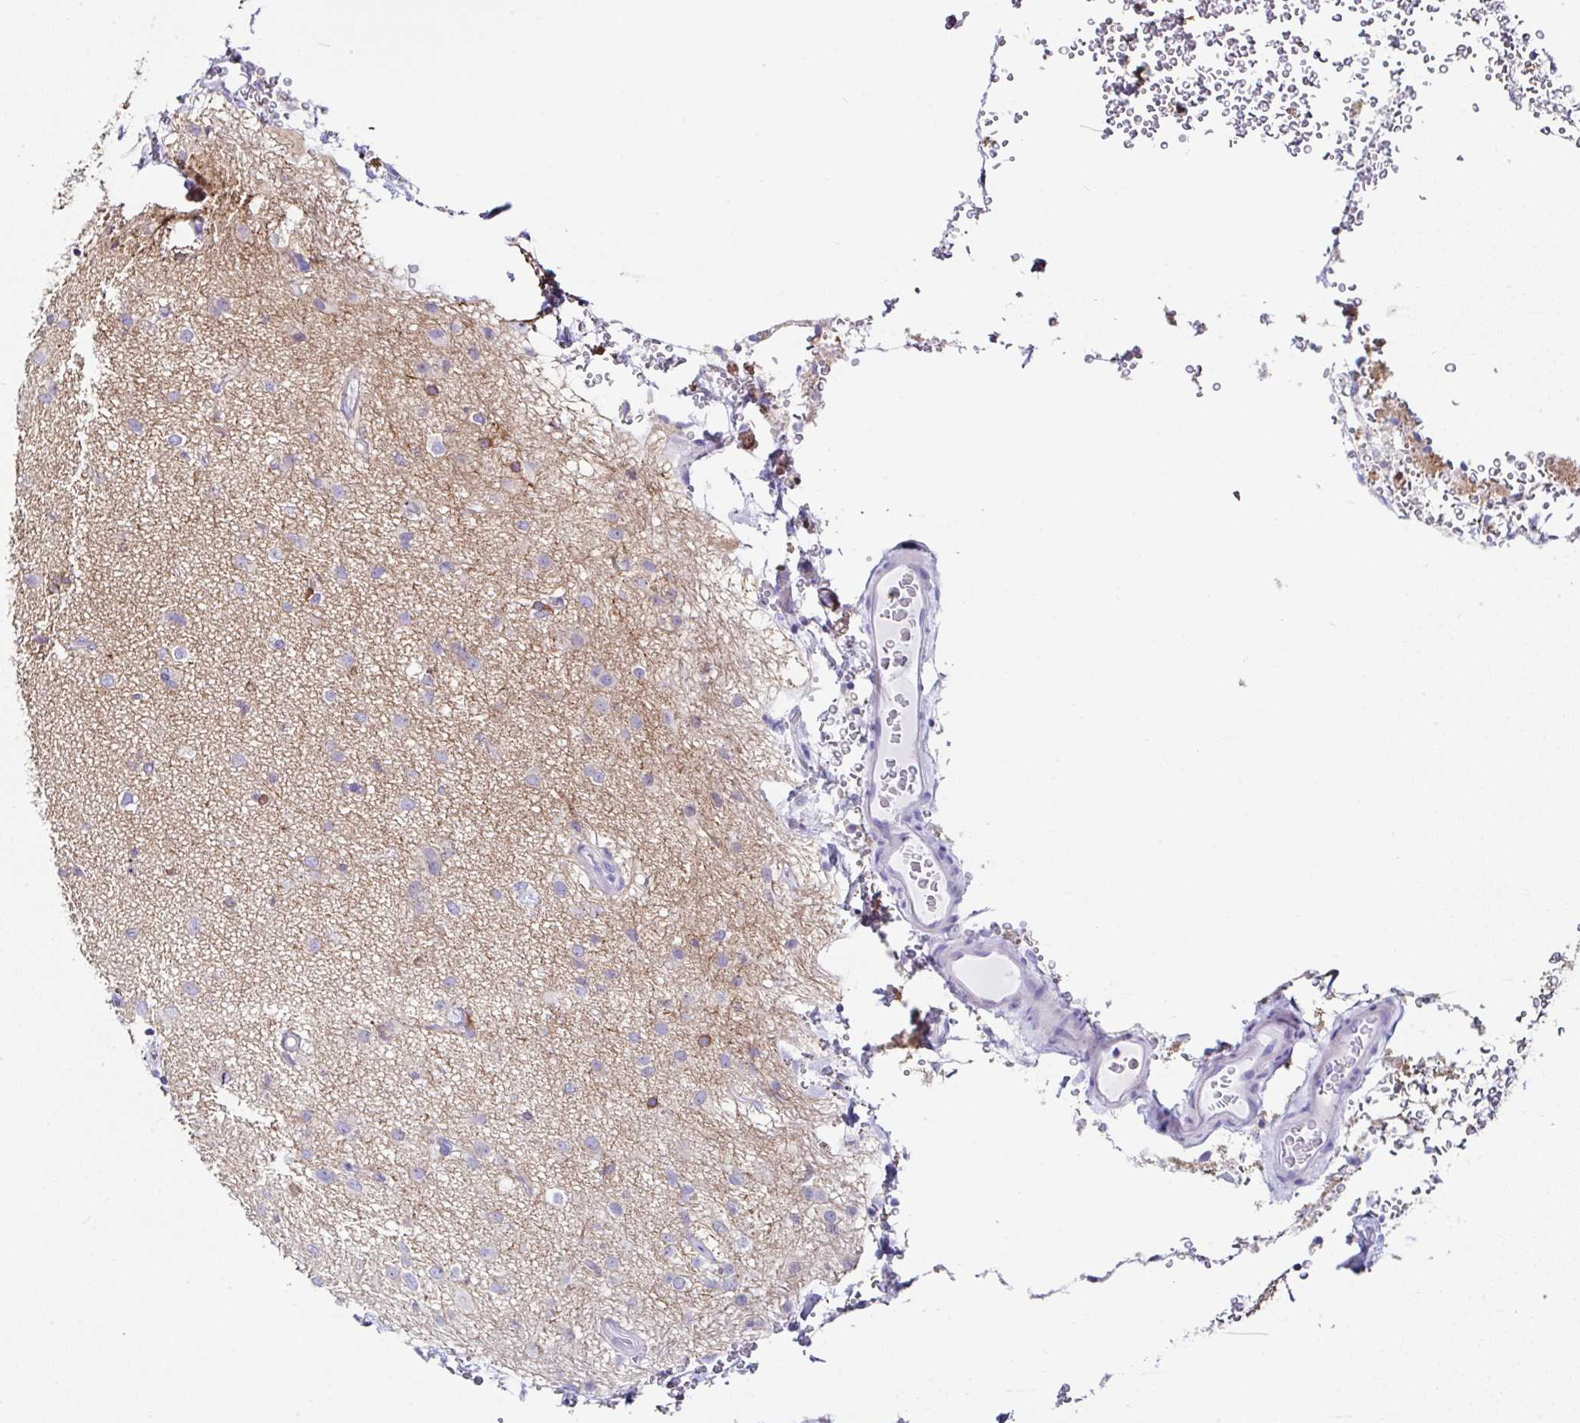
{"staining": {"intensity": "negative", "quantity": "none", "location": "none"}, "tissue": "glioma", "cell_type": "Tumor cells", "image_type": "cancer", "snomed": [{"axis": "morphology", "description": "Glioma, malignant, Low grade"}, {"axis": "topography", "description": "Brain"}], "caption": "Immunohistochemistry histopathology image of neoplastic tissue: malignant low-grade glioma stained with DAB (3,3'-diaminobenzidine) shows no significant protein positivity in tumor cells.", "gene": "UGT3A1", "patient": {"sex": "male", "age": 65}}